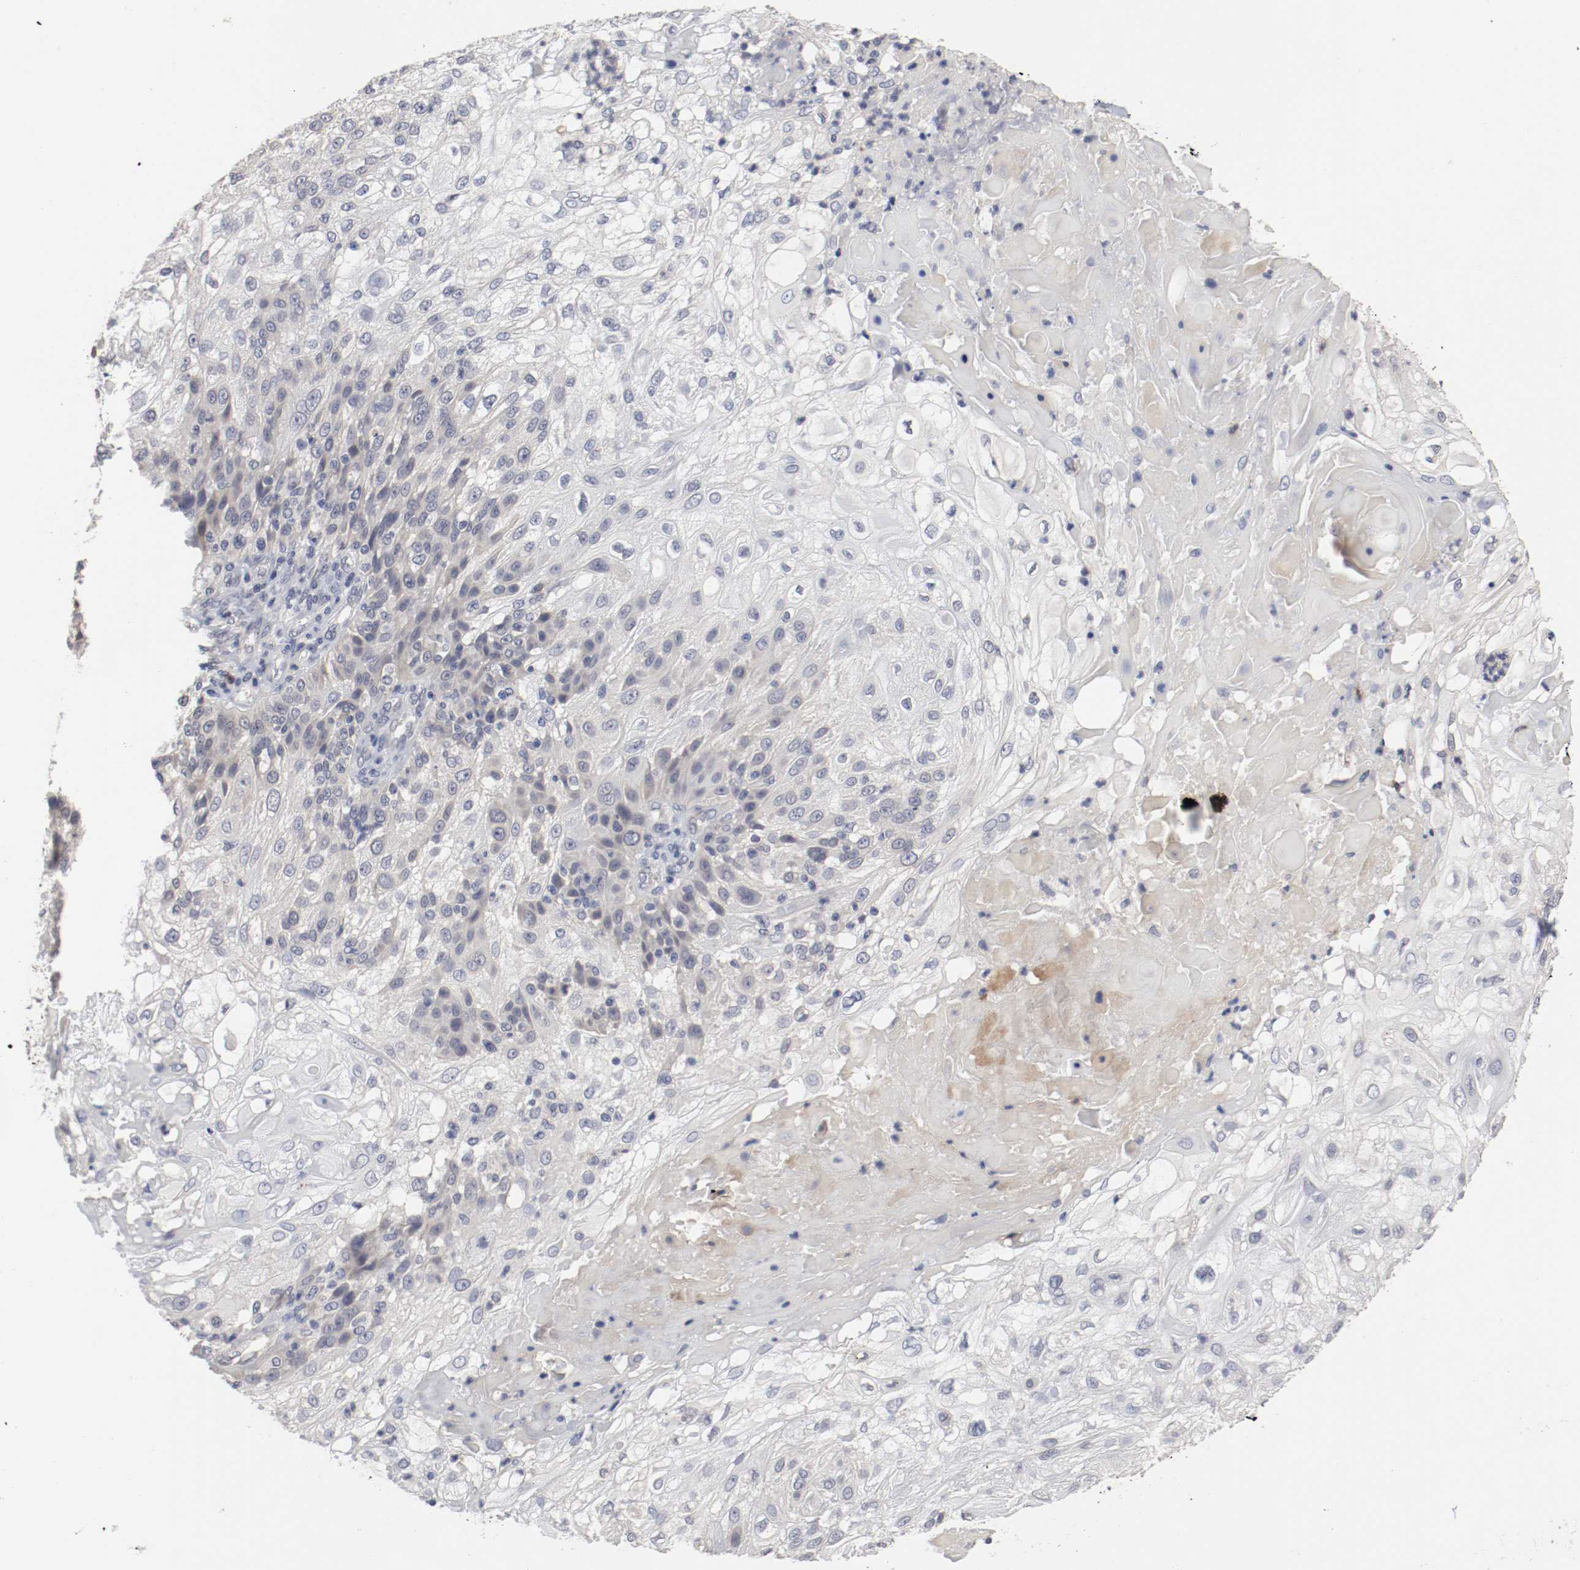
{"staining": {"intensity": "negative", "quantity": "none", "location": "none"}, "tissue": "skin cancer", "cell_type": "Tumor cells", "image_type": "cancer", "snomed": [{"axis": "morphology", "description": "Normal tissue, NOS"}, {"axis": "morphology", "description": "Squamous cell carcinoma, NOS"}, {"axis": "topography", "description": "Skin"}], "caption": "Squamous cell carcinoma (skin) stained for a protein using immunohistochemistry exhibits no positivity tumor cells.", "gene": "CEBPE", "patient": {"sex": "female", "age": 83}}